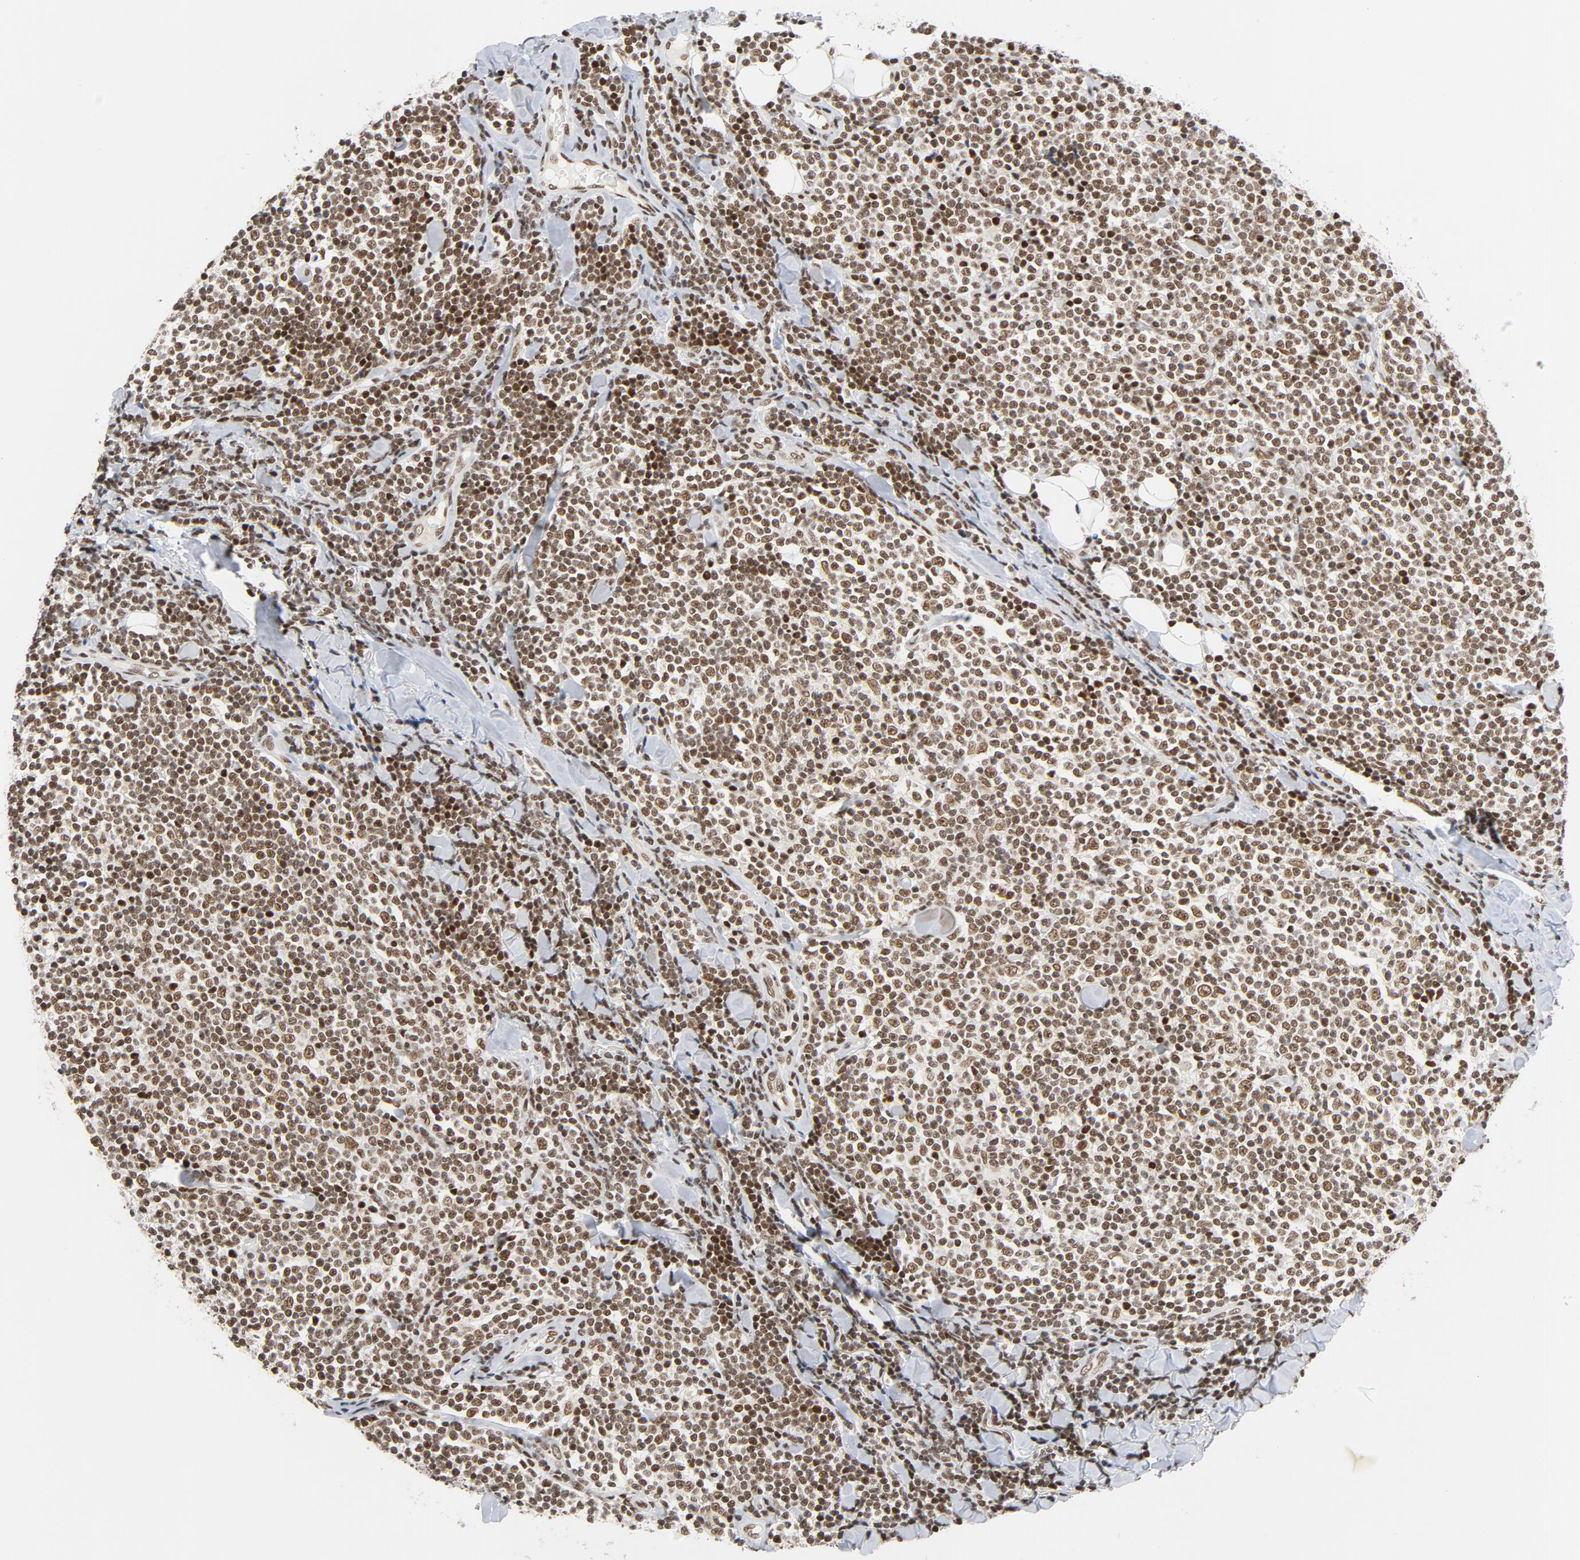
{"staining": {"intensity": "strong", "quantity": ">75%", "location": "nuclear"}, "tissue": "lymphoma", "cell_type": "Tumor cells", "image_type": "cancer", "snomed": [{"axis": "morphology", "description": "Malignant lymphoma, non-Hodgkin's type, Low grade"}, {"axis": "topography", "description": "Soft tissue"}], "caption": "This is a micrograph of immunohistochemistry staining of lymphoma, which shows strong positivity in the nuclear of tumor cells.", "gene": "ERCC1", "patient": {"sex": "male", "age": 92}}